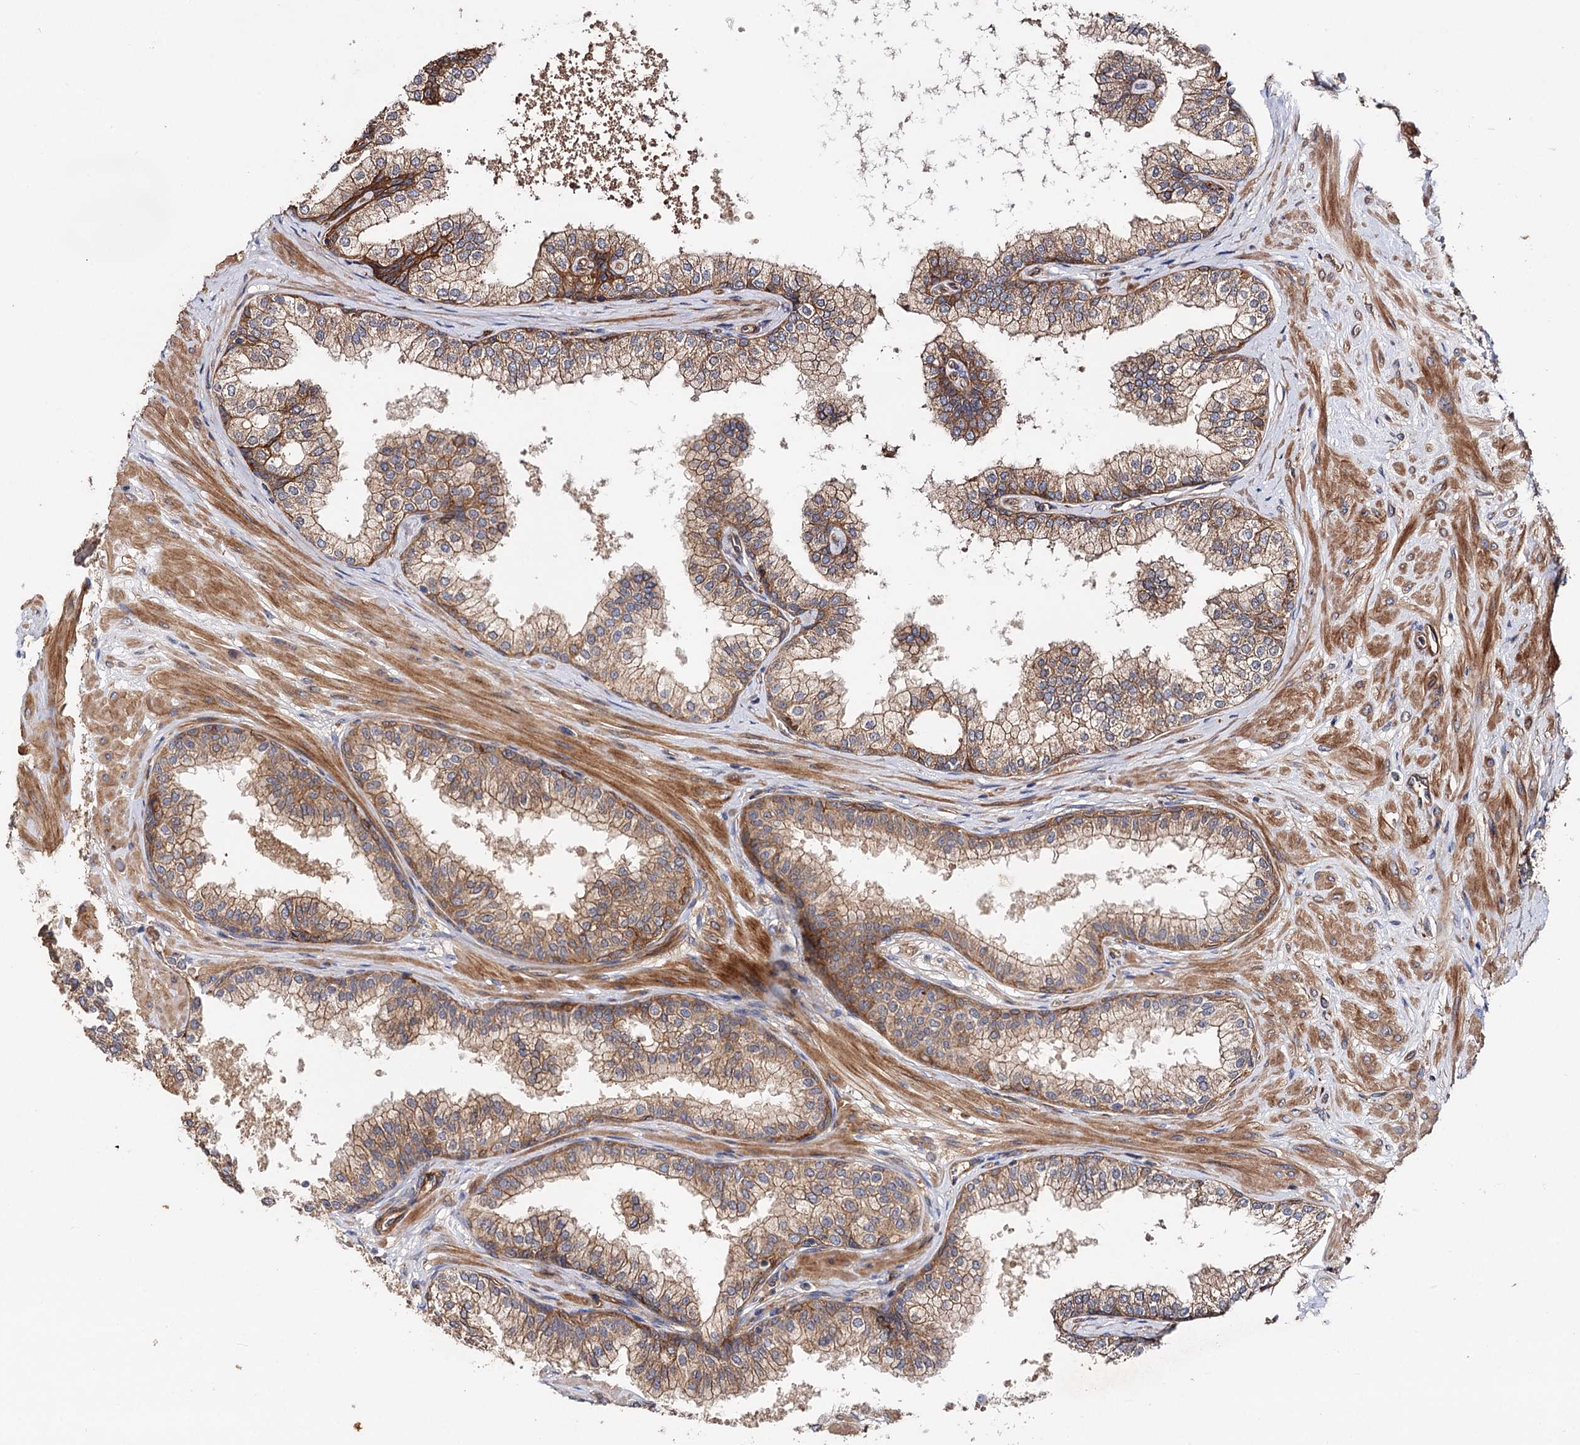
{"staining": {"intensity": "moderate", "quantity": ">75%", "location": "cytoplasmic/membranous"}, "tissue": "prostate", "cell_type": "Glandular cells", "image_type": "normal", "snomed": [{"axis": "morphology", "description": "Normal tissue, NOS"}, {"axis": "topography", "description": "Prostate"}], "caption": "High-magnification brightfield microscopy of normal prostate stained with DAB (3,3'-diaminobenzidine) (brown) and counterstained with hematoxylin (blue). glandular cells exhibit moderate cytoplasmic/membranous expression is present in approximately>75% of cells.", "gene": "CSAD", "patient": {"sex": "male", "age": 60}}